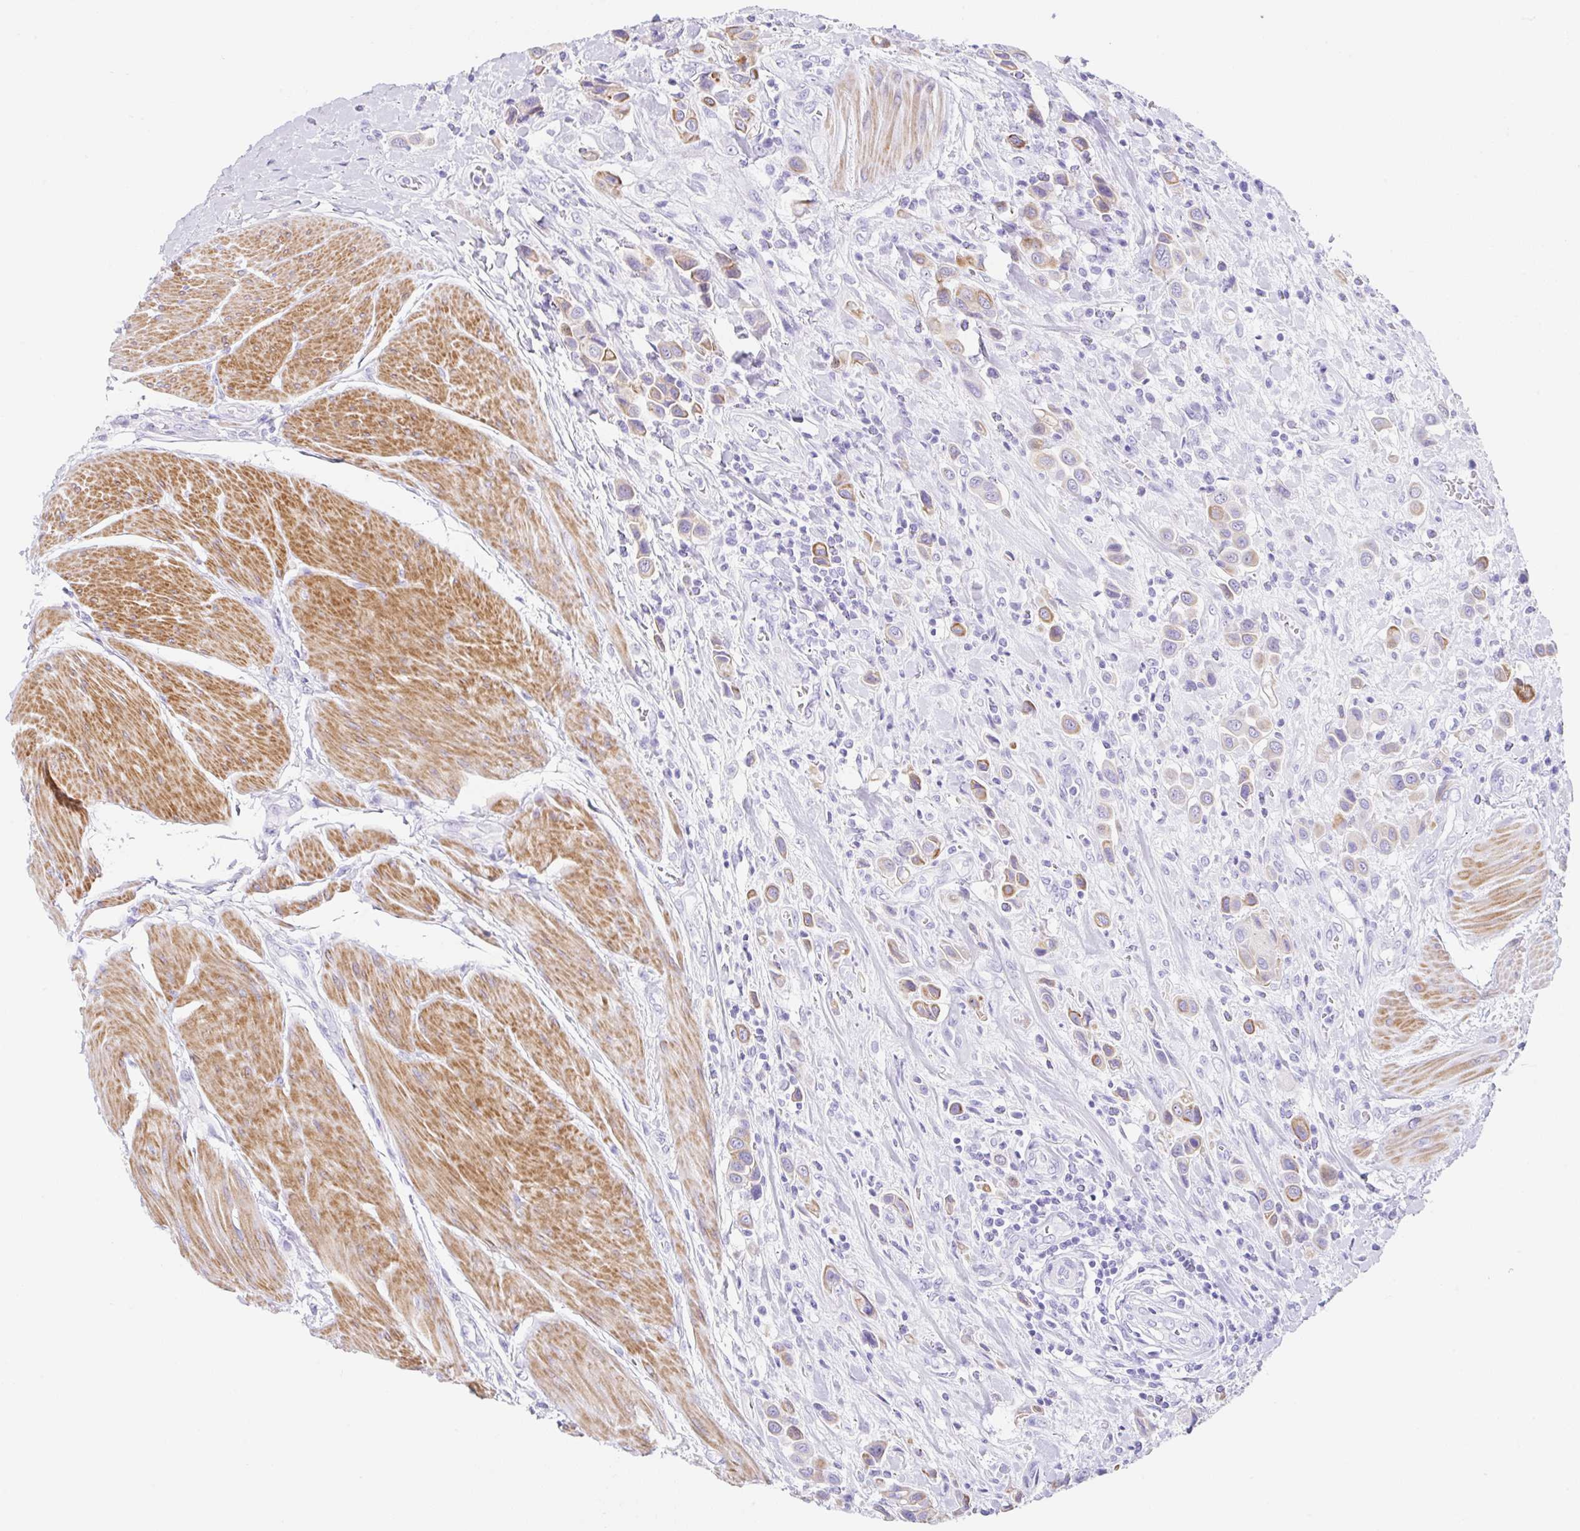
{"staining": {"intensity": "moderate", "quantity": "25%-75%", "location": "cytoplasmic/membranous"}, "tissue": "urothelial cancer", "cell_type": "Tumor cells", "image_type": "cancer", "snomed": [{"axis": "morphology", "description": "Urothelial carcinoma, High grade"}, {"axis": "topography", "description": "Urinary bladder"}], "caption": "Urothelial carcinoma (high-grade) stained with a brown dye demonstrates moderate cytoplasmic/membranous positive expression in approximately 25%-75% of tumor cells.", "gene": "CLDND2", "patient": {"sex": "male", "age": 50}}